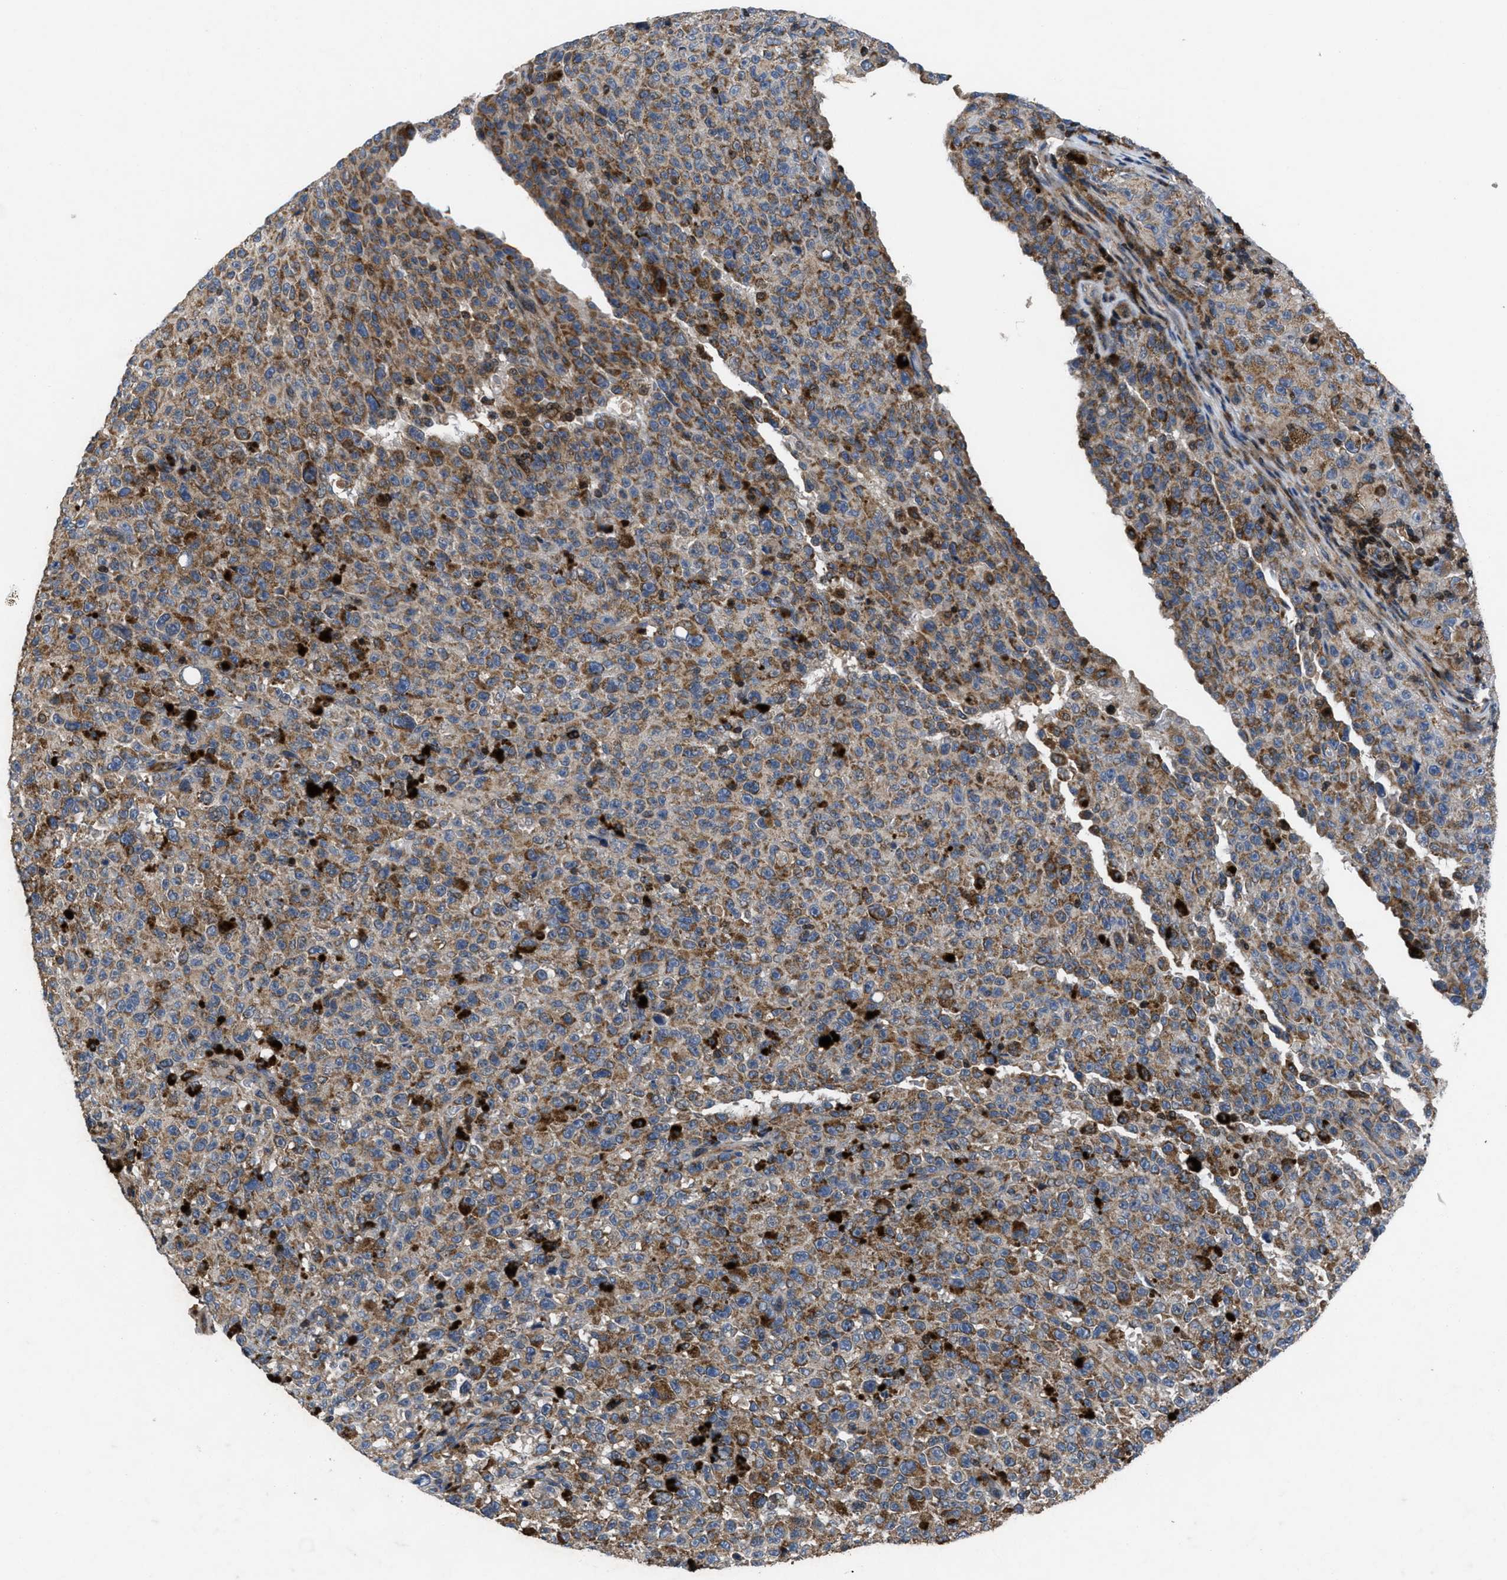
{"staining": {"intensity": "moderate", "quantity": ">75%", "location": "cytoplasmic/membranous"}, "tissue": "melanoma", "cell_type": "Tumor cells", "image_type": "cancer", "snomed": [{"axis": "morphology", "description": "Malignant melanoma, NOS"}, {"axis": "topography", "description": "Skin"}], "caption": "IHC of human malignant melanoma reveals medium levels of moderate cytoplasmic/membranous staining in approximately >75% of tumor cells.", "gene": "YBEY", "patient": {"sex": "female", "age": 82}}